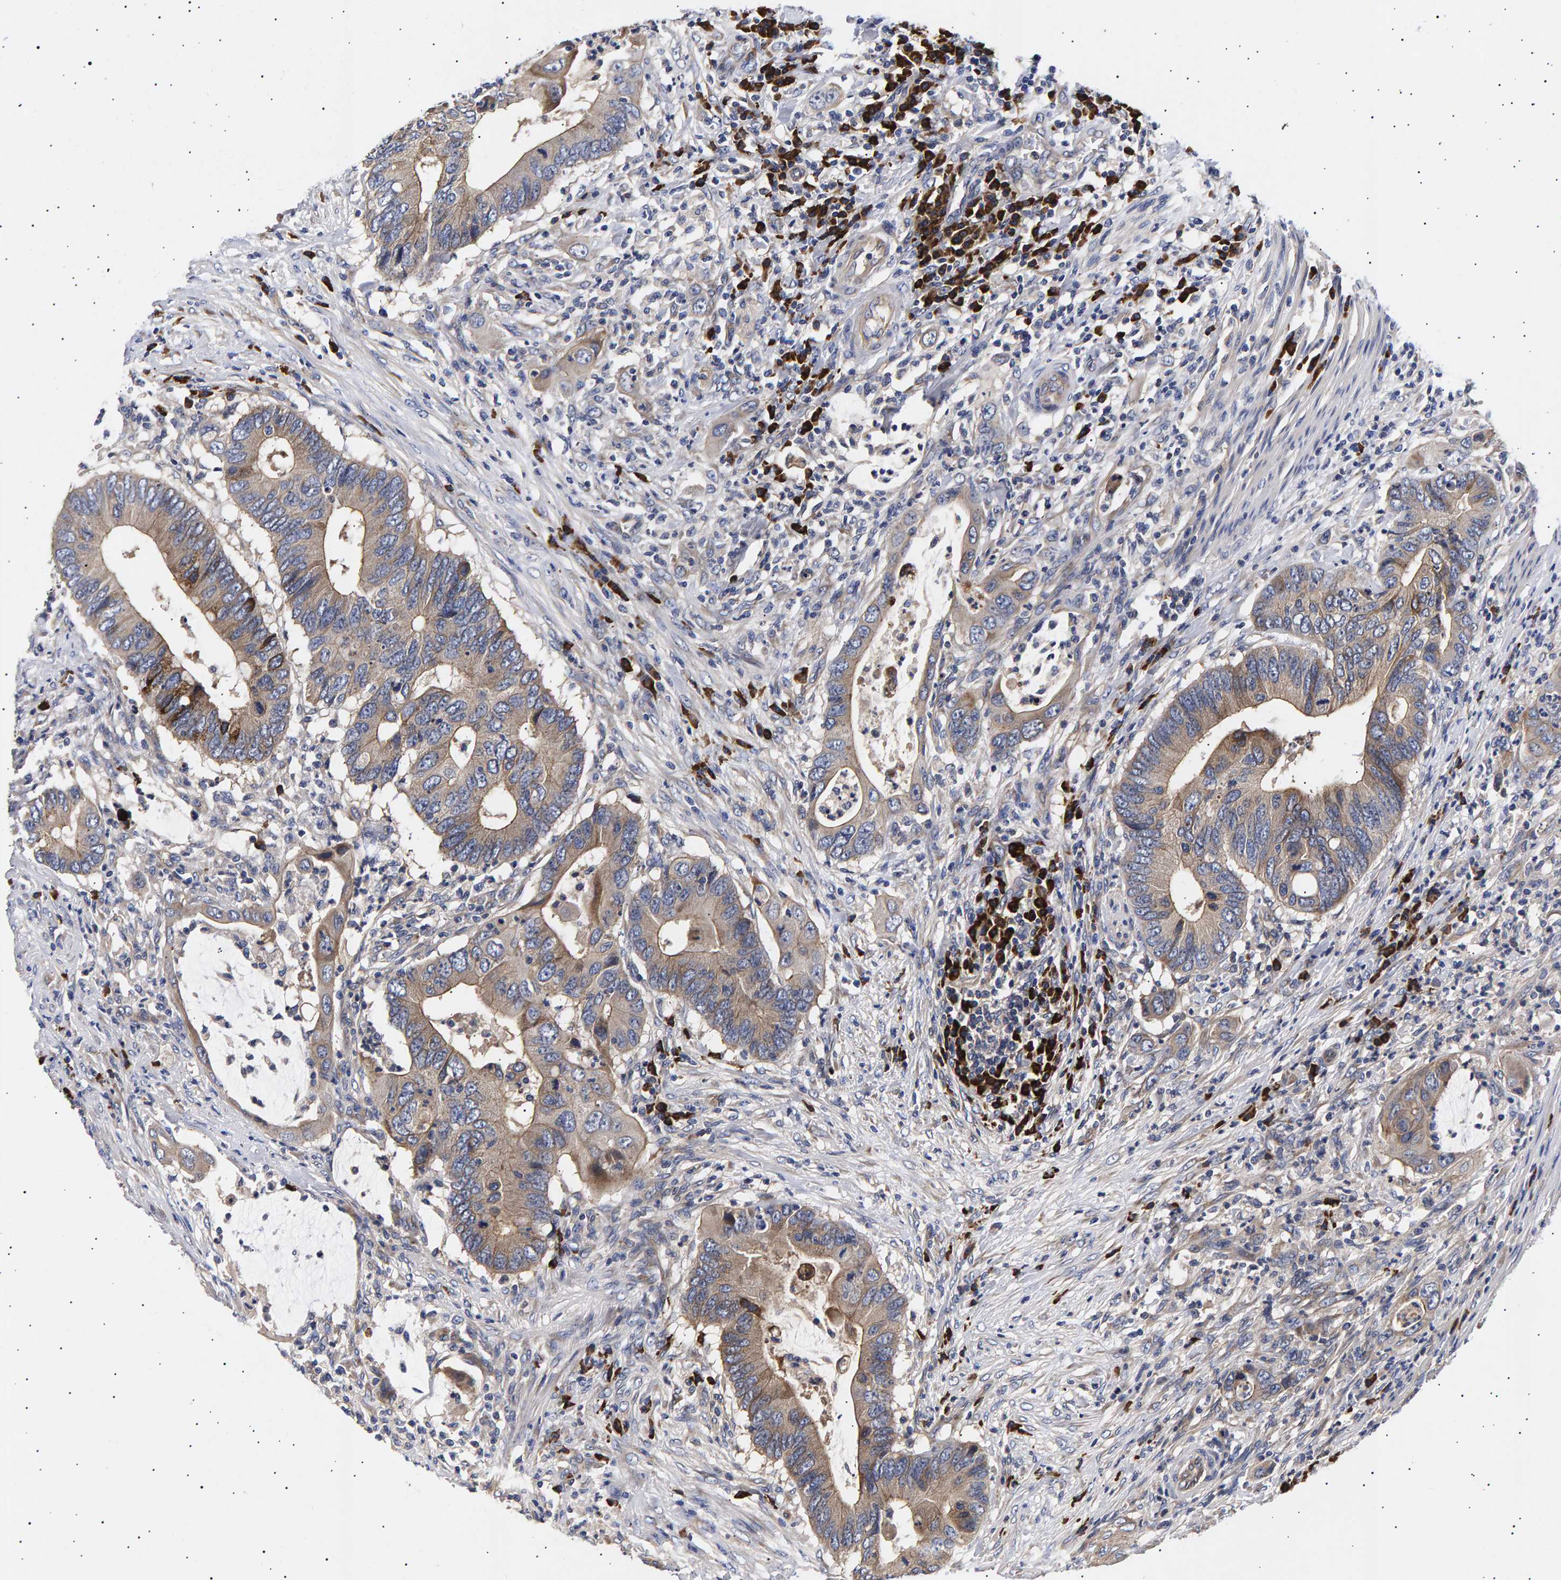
{"staining": {"intensity": "weak", "quantity": "25%-75%", "location": "cytoplasmic/membranous"}, "tissue": "colorectal cancer", "cell_type": "Tumor cells", "image_type": "cancer", "snomed": [{"axis": "morphology", "description": "Adenocarcinoma, NOS"}, {"axis": "topography", "description": "Colon"}], "caption": "Protein expression analysis of colorectal cancer (adenocarcinoma) demonstrates weak cytoplasmic/membranous expression in approximately 25%-75% of tumor cells.", "gene": "ANKRD40", "patient": {"sex": "male", "age": 71}}